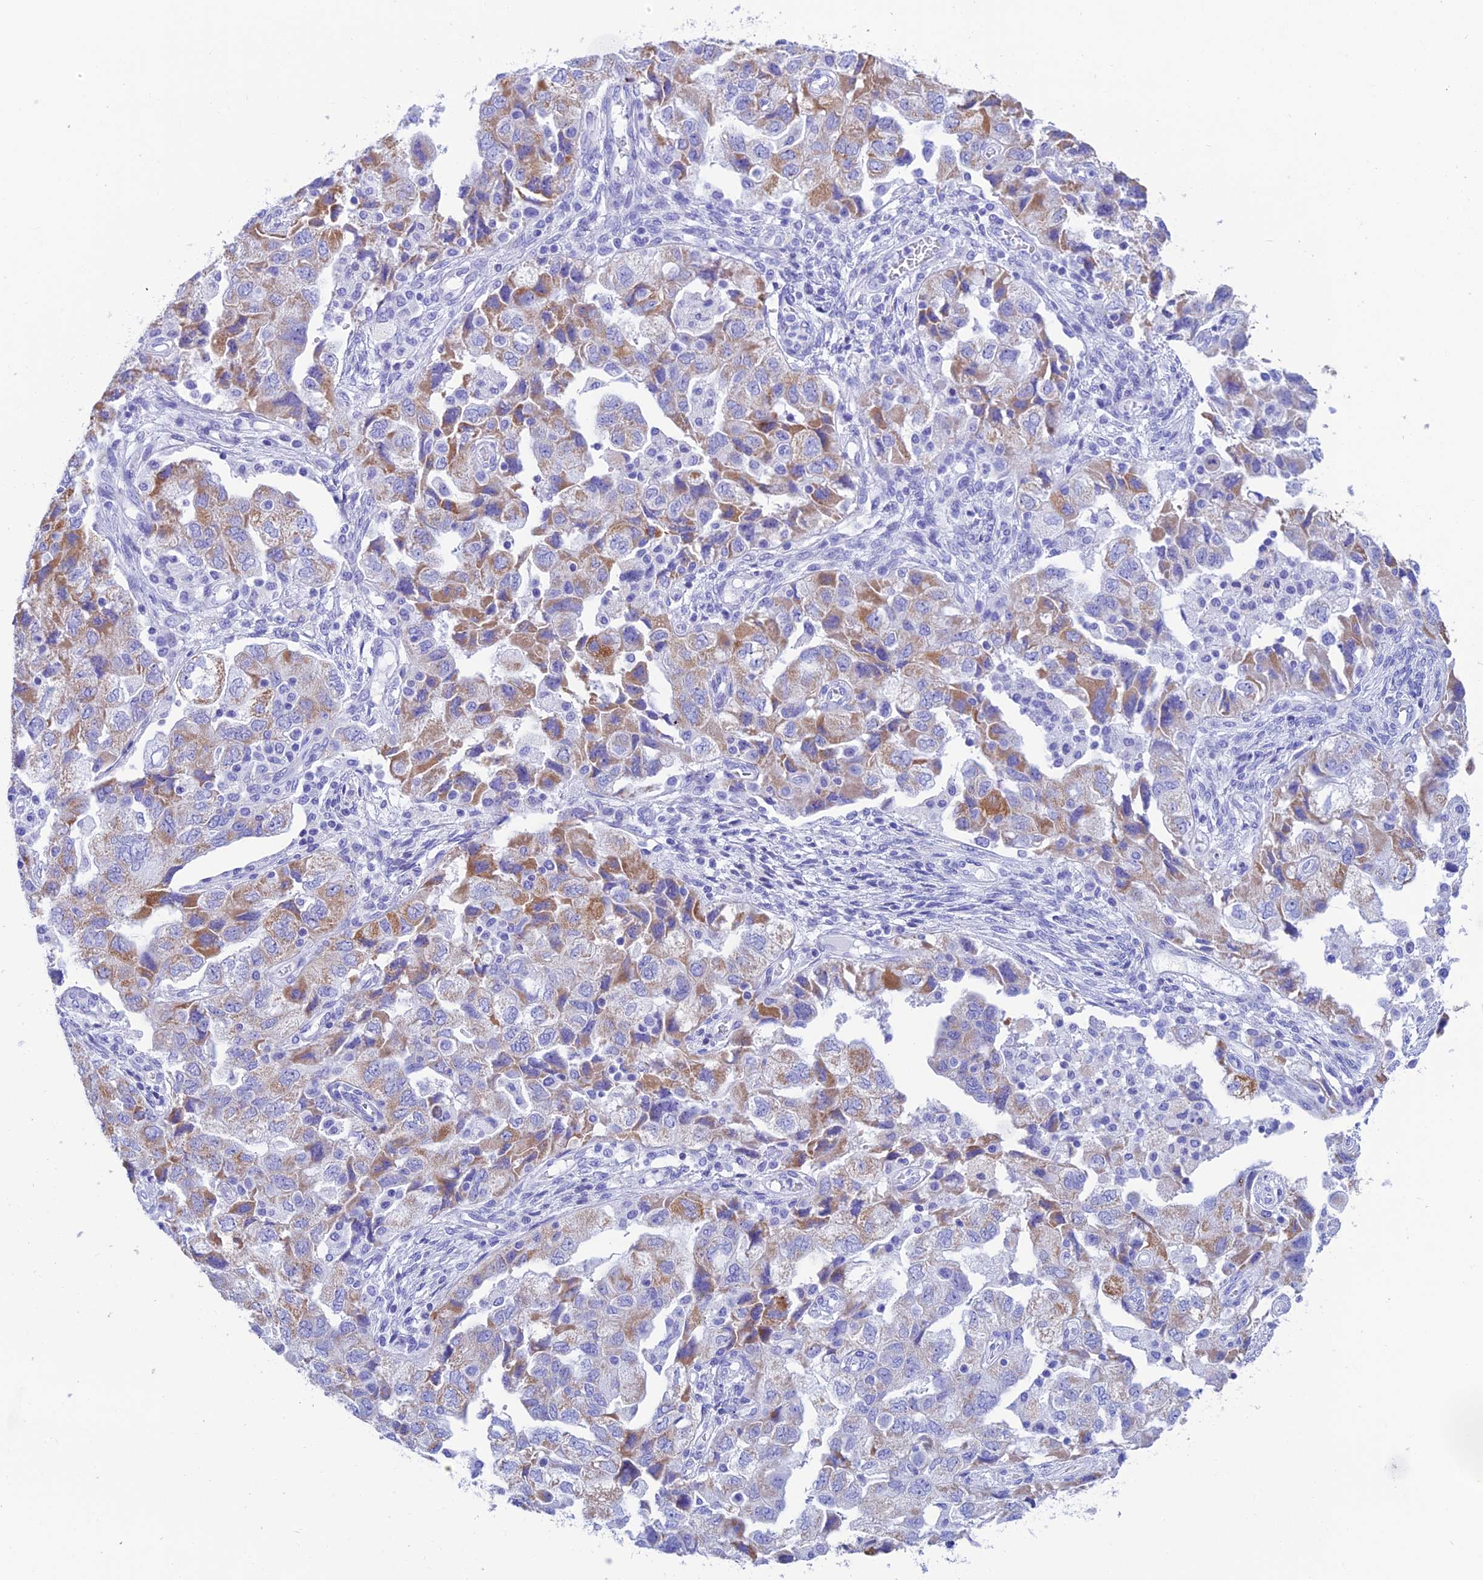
{"staining": {"intensity": "moderate", "quantity": "<25%", "location": "cytoplasmic/membranous"}, "tissue": "ovarian cancer", "cell_type": "Tumor cells", "image_type": "cancer", "snomed": [{"axis": "morphology", "description": "Carcinoma, NOS"}, {"axis": "morphology", "description": "Cystadenocarcinoma, serous, NOS"}, {"axis": "topography", "description": "Ovary"}], "caption": "Tumor cells reveal low levels of moderate cytoplasmic/membranous staining in about <25% of cells in human ovarian serous cystadenocarcinoma.", "gene": "NXPE4", "patient": {"sex": "female", "age": 69}}